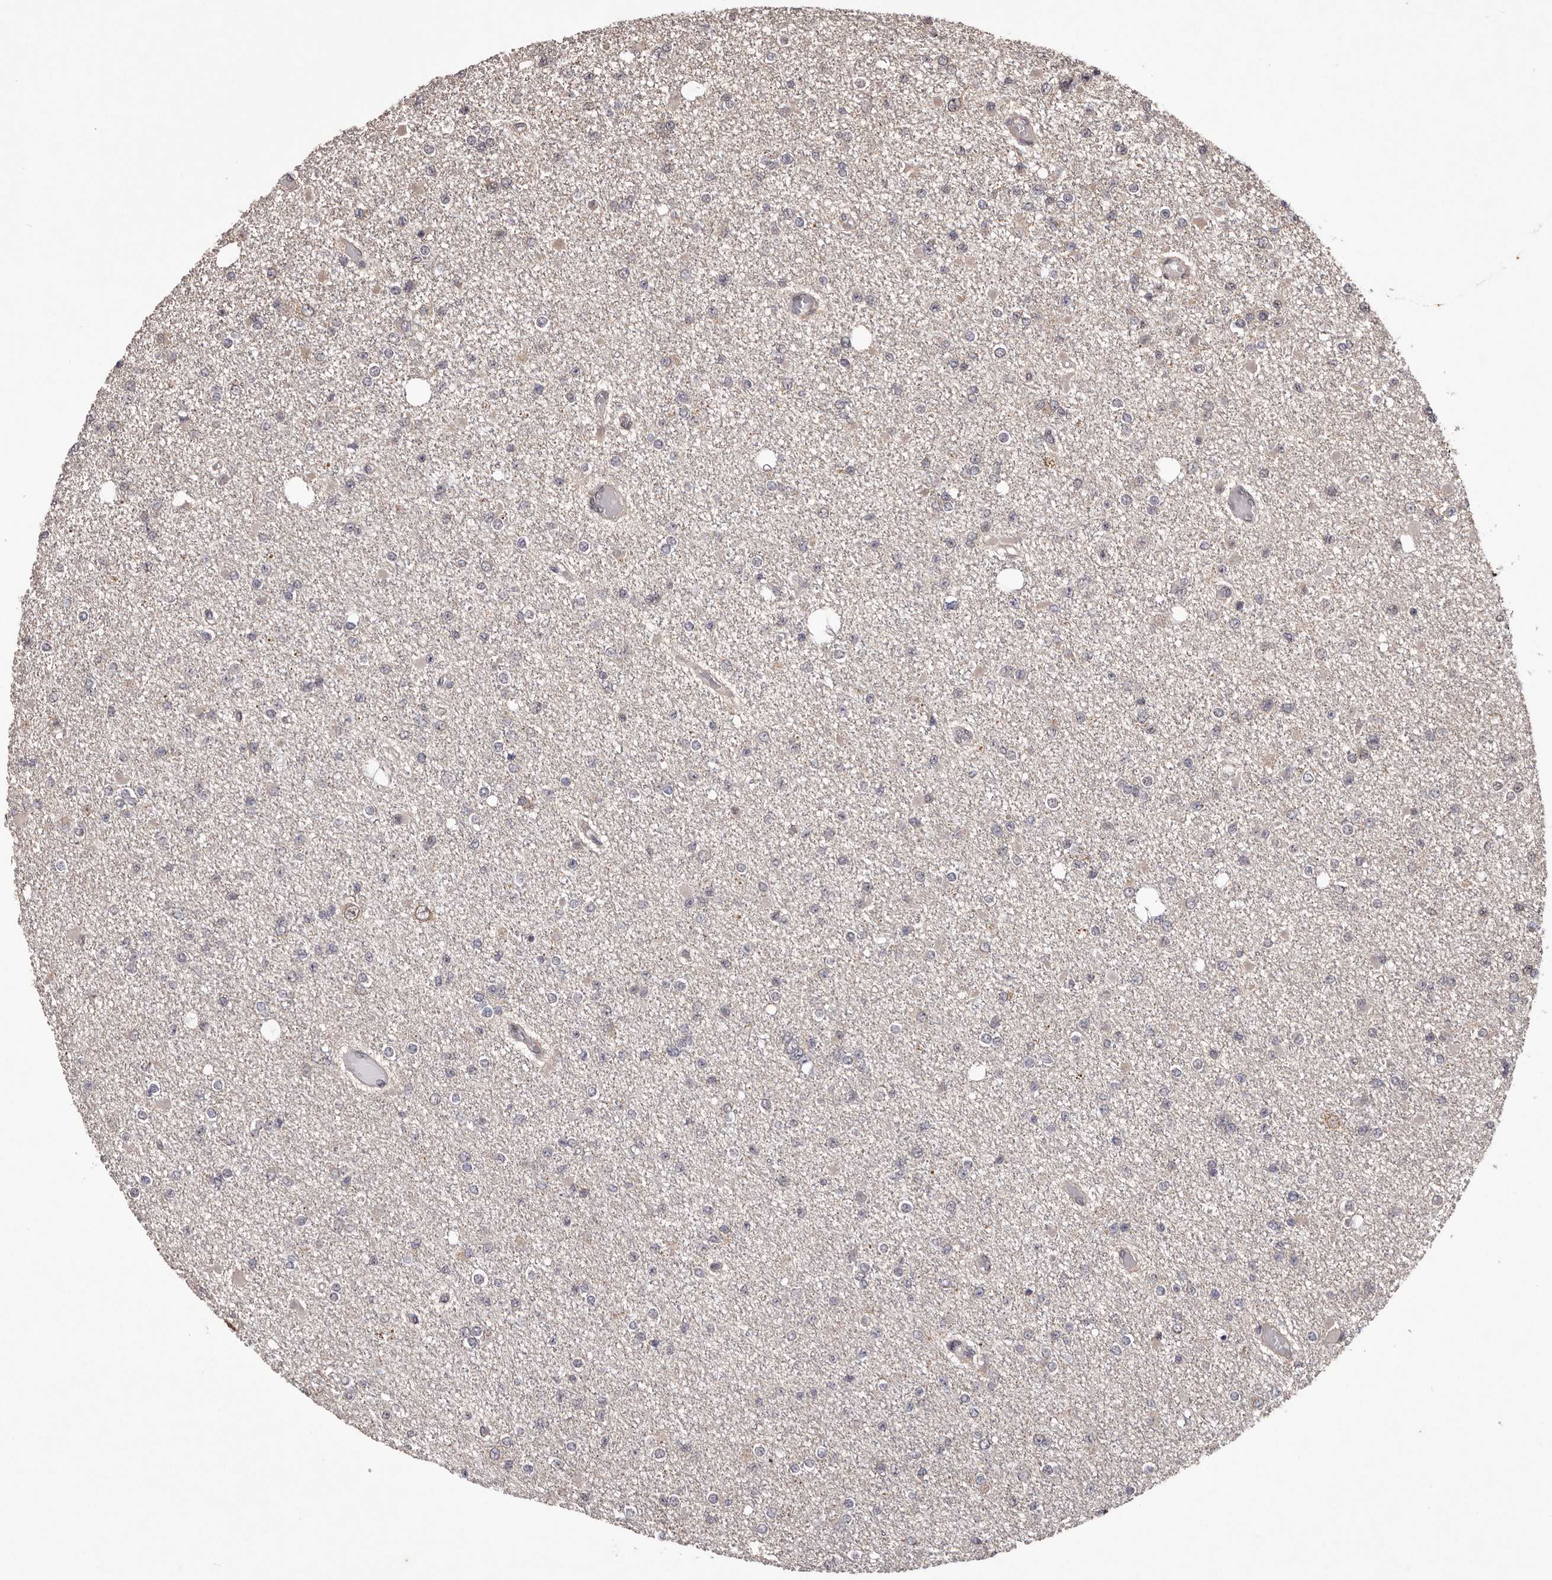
{"staining": {"intensity": "negative", "quantity": "none", "location": "none"}, "tissue": "glioma", "cell_type": "Tumor cells", "image_type": "cancer", "snomed": [{"axis": "morphology", "description": "Glioma, malignant, Low grade"}, {"axis": "topography", "description": "Brain"}], "caption": "Immunohistochemical staining of glioma shows no significant expression in tumor cells.", "gene": "CELF3", "patient": {"sex": "female", "age": 22}}